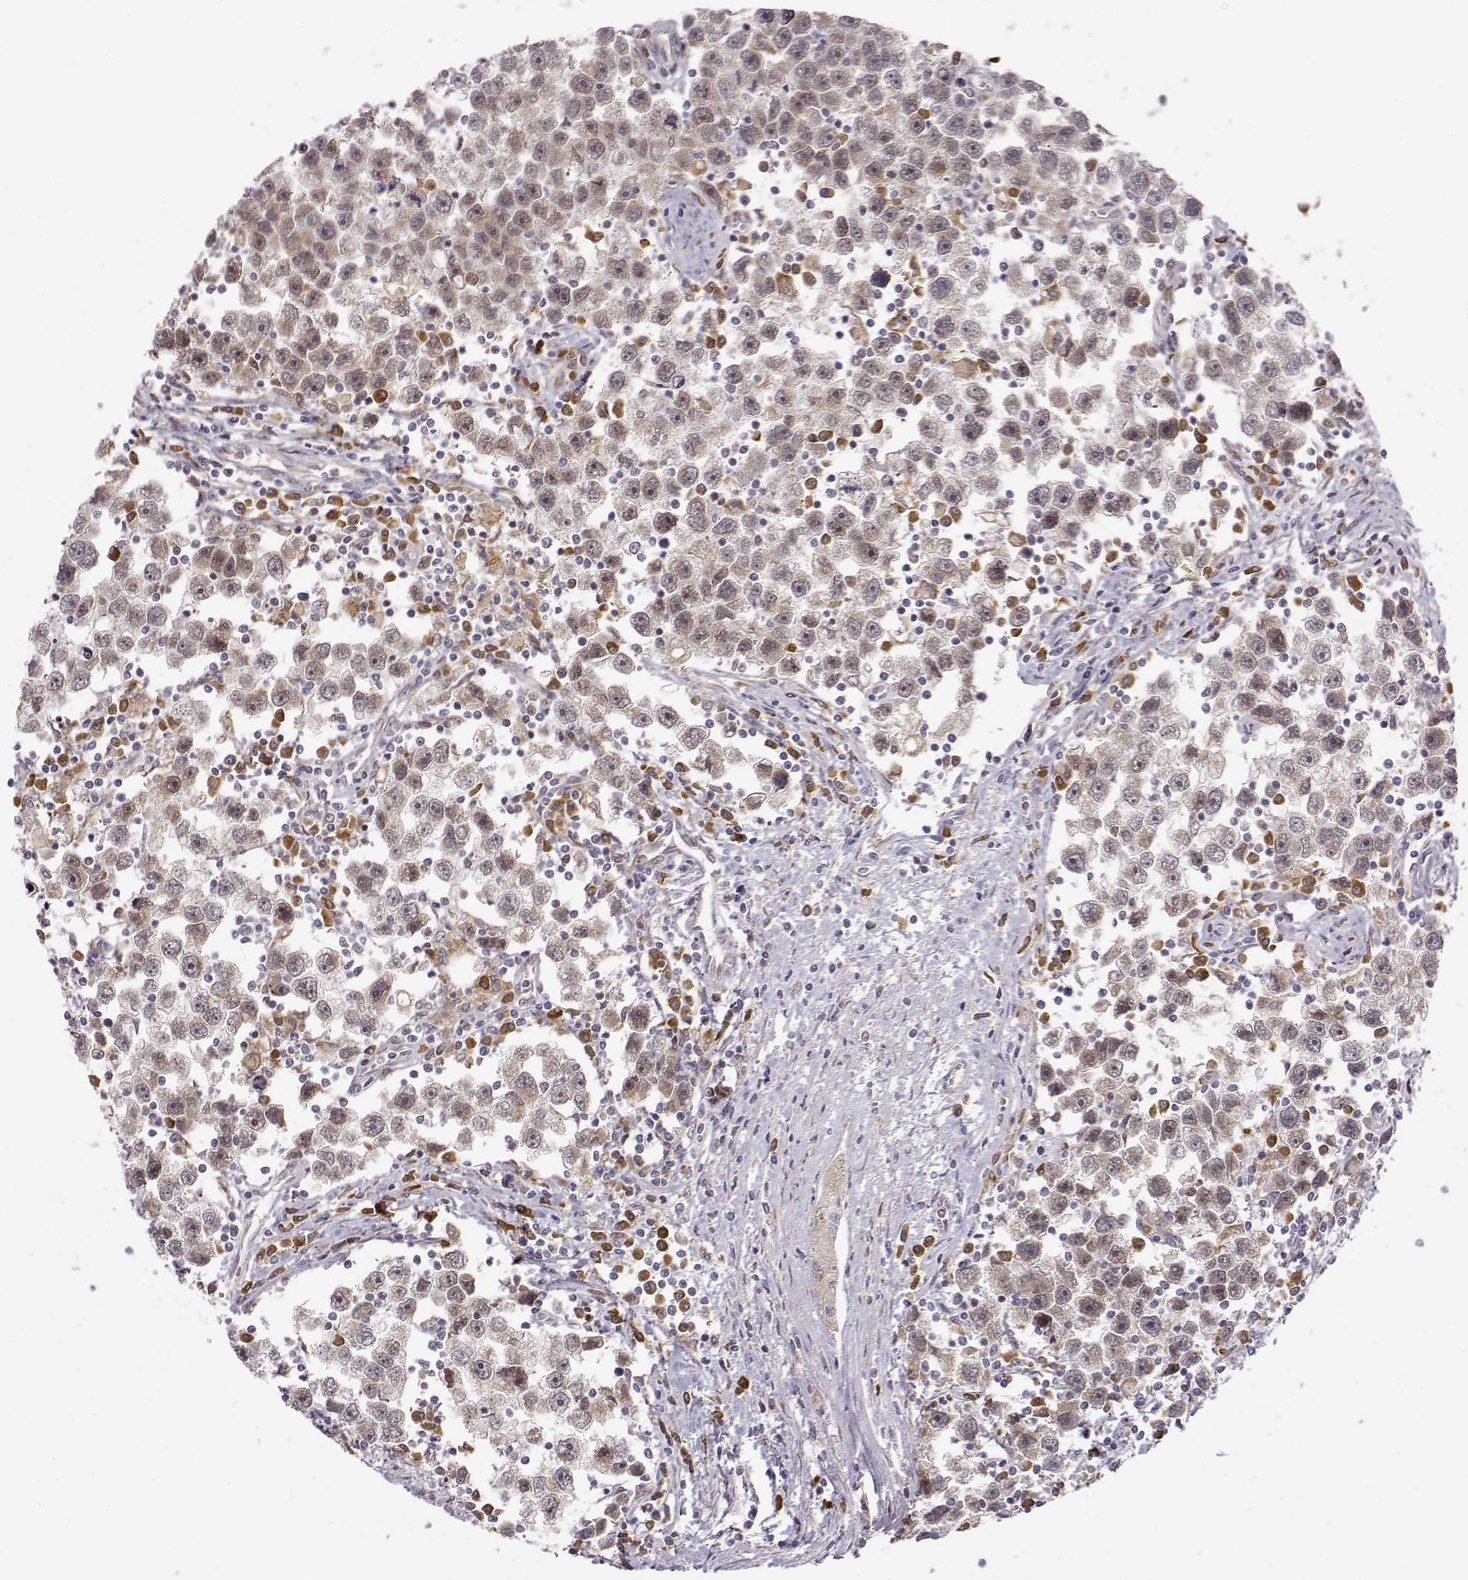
{"staining": {"intensity": "weak", "quantity": "25%-75%", "location": "cytoplasmic/membranous"}, "tissue": "testis cancer", "cell_type": "Tumor cells", "image_type": "cancer", "snomed": [{"axis": "morphology", "description": "Seminoma, NOS"}, {"axis": "topography", "description": "Testis"}], "caption": "Tumor cells show low levels of weak cytoplasmic/membranous expression in about 25%-75% of cells in human testis seminoma.", "gene": "ERGIC2", "patient": {"sex": "male", "age": 30}}